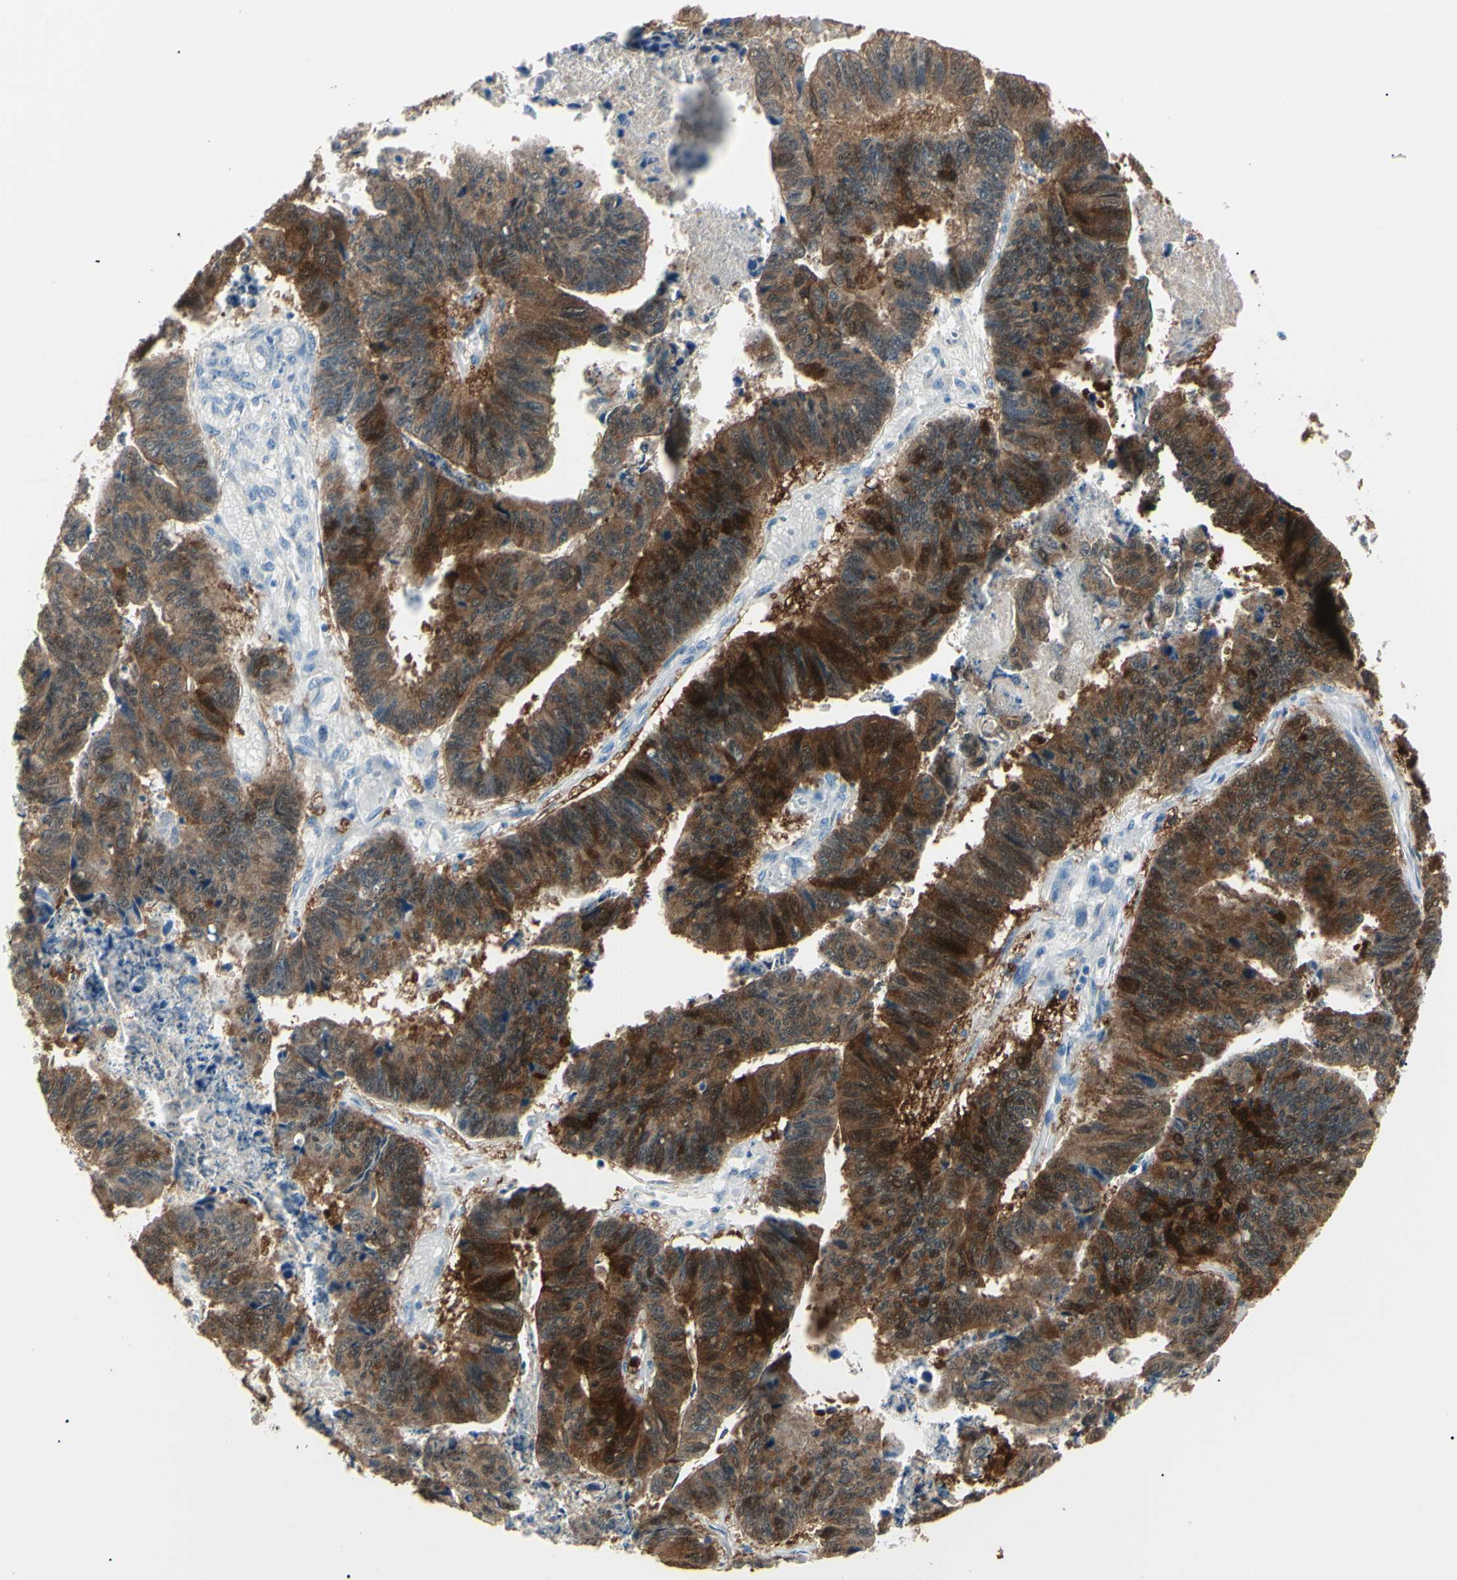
{"staining": {"intensity": "strong", "quantity": "25%-75%", "location": "cytoplasmic/membranous,nuclear"}, "tissue": "stomach cancer", "cell_type": "Tumor cells", "image_type": "cancer", "snomed": [{"axis": "morphology", "description": "Adenocarcinoma, NOS"}, {"axis": "topography", "description": "Stomach, lower"}], "caption": "This is a photomicrograph of immunohistochemistry (IHC) staining of adenocarcinoma (stomach), which shows strong positivity in the cytoplasmic/membranous and nuclear of tumor cells.", "gene": "AKR1C3", "patient": {"sex": "male", "age": 77}}